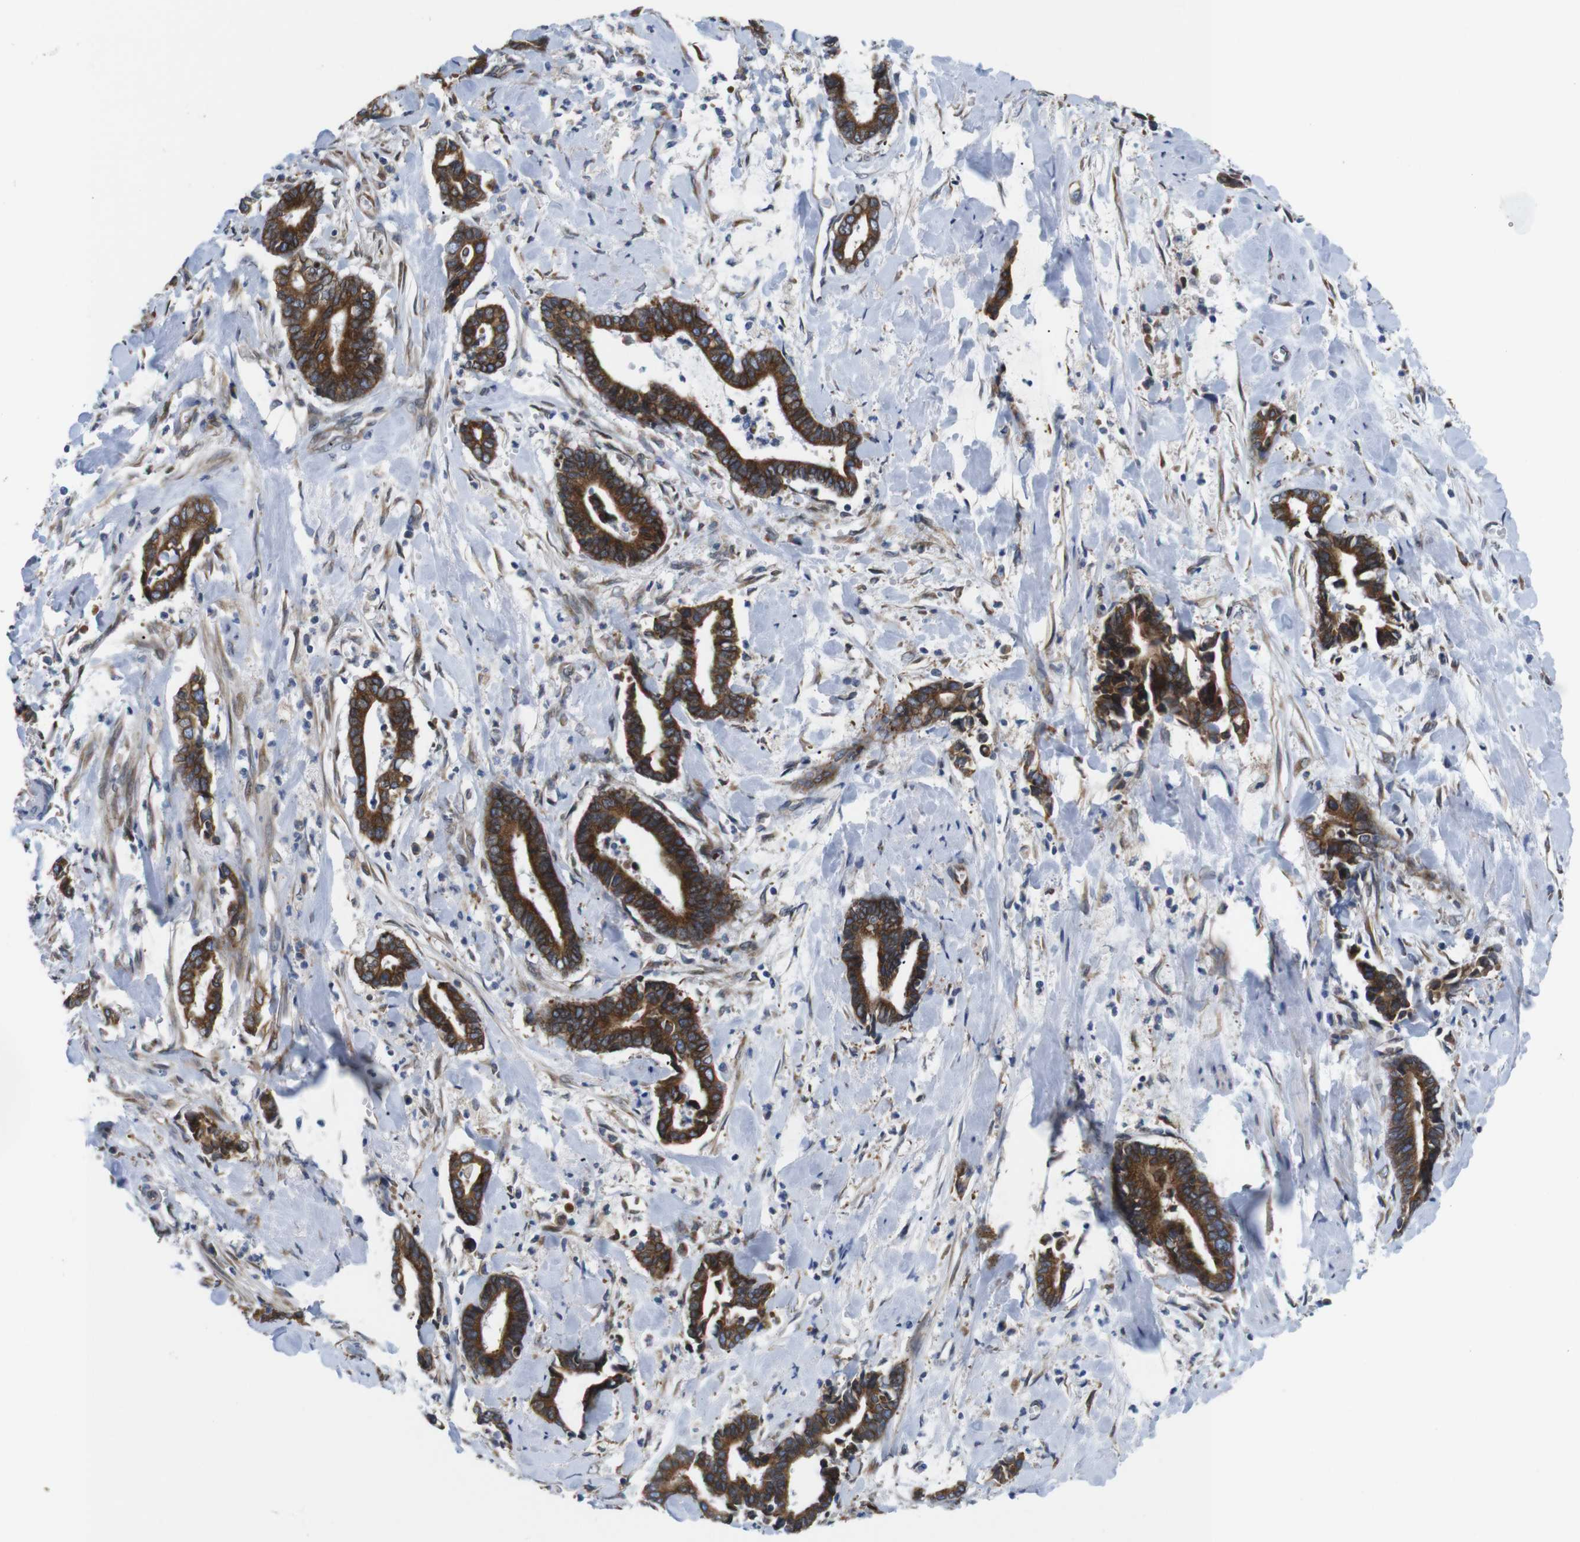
{"staining": {"intensity": "strong", "quantity": ">75%", "location": "cytoplasmic/membranous"}, "tissue": "cervical cancer", "cell_type": "Tumor cells", "image_type": "cancer", "snomed": [{"axis": "morphology", "description": "Adenocarcinoma, NOS"}, {"axis": "topography", "description": "Cervix"}], "caption": "Cervical adenocarcinoma was stained to show a protein in brown. There is high levels of strong cytoplasmic/membranous staining in approximately >75% of tumor cells.", "gene": "HACD3", "patient": {"sex": "female", "age": 44}}